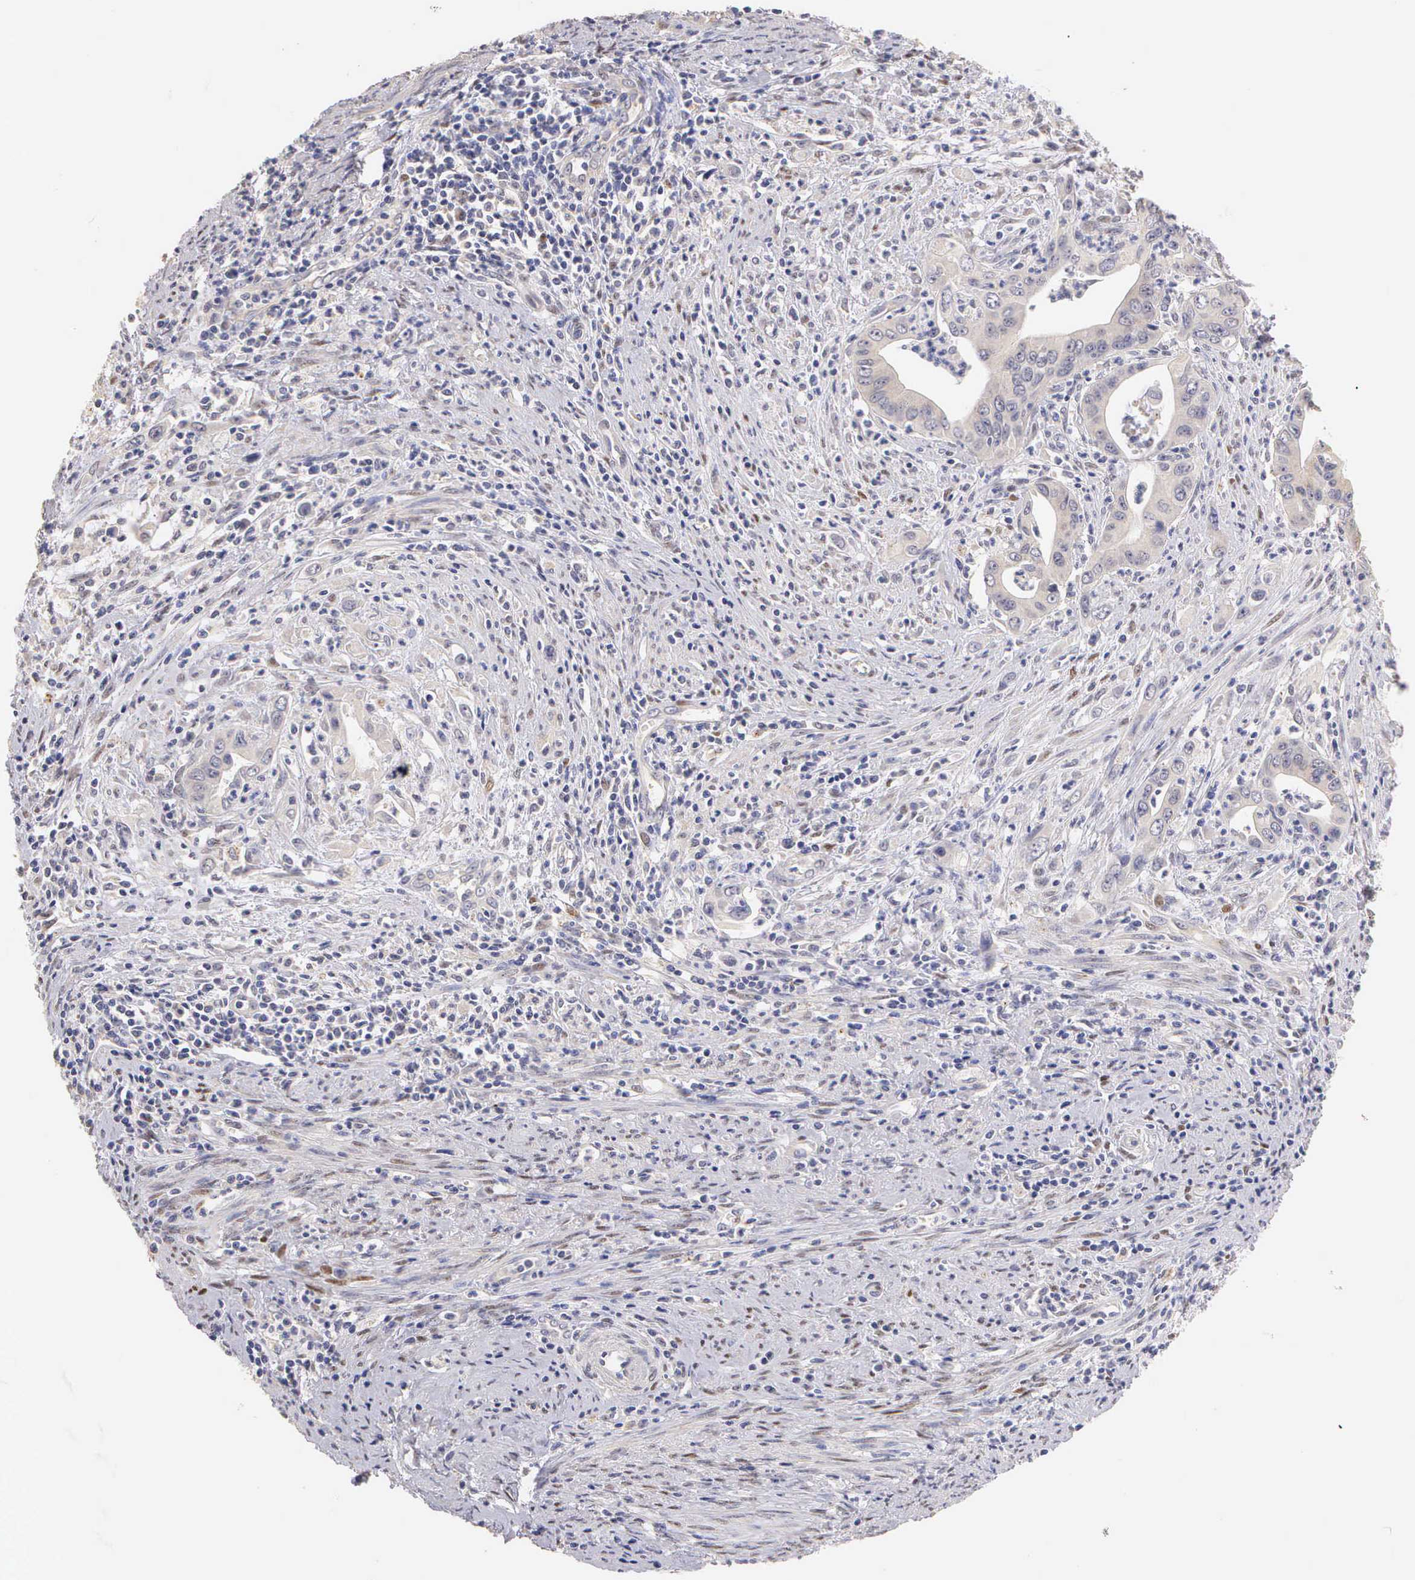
{"staining": {"intensity": "negative", "quantity": "none", "location": "none"}, "tissue": "cervical cancer", "cell_type": "Tumor cells", "image_type": "cancer", "snomed": [{"axis": "morphology", "description": "Normal tissue, NOS"}, {"axis": "morphology", "description": "Adenocarcinoma, NOS"}, {"axis": "topography", "description": "Cervix"}], "caption": "DAB immunohistochemical staining of human cervical adenocarcinoma demonstrates no significant staining in tumor cells. The staining was performed using DAB to visualize the protein expression in brown, while the nuclei were stained in blue with hematoxylin (Magnification: 20x).", "gene": "ESR1", "patient": {"sex": "female", "age": 34}}